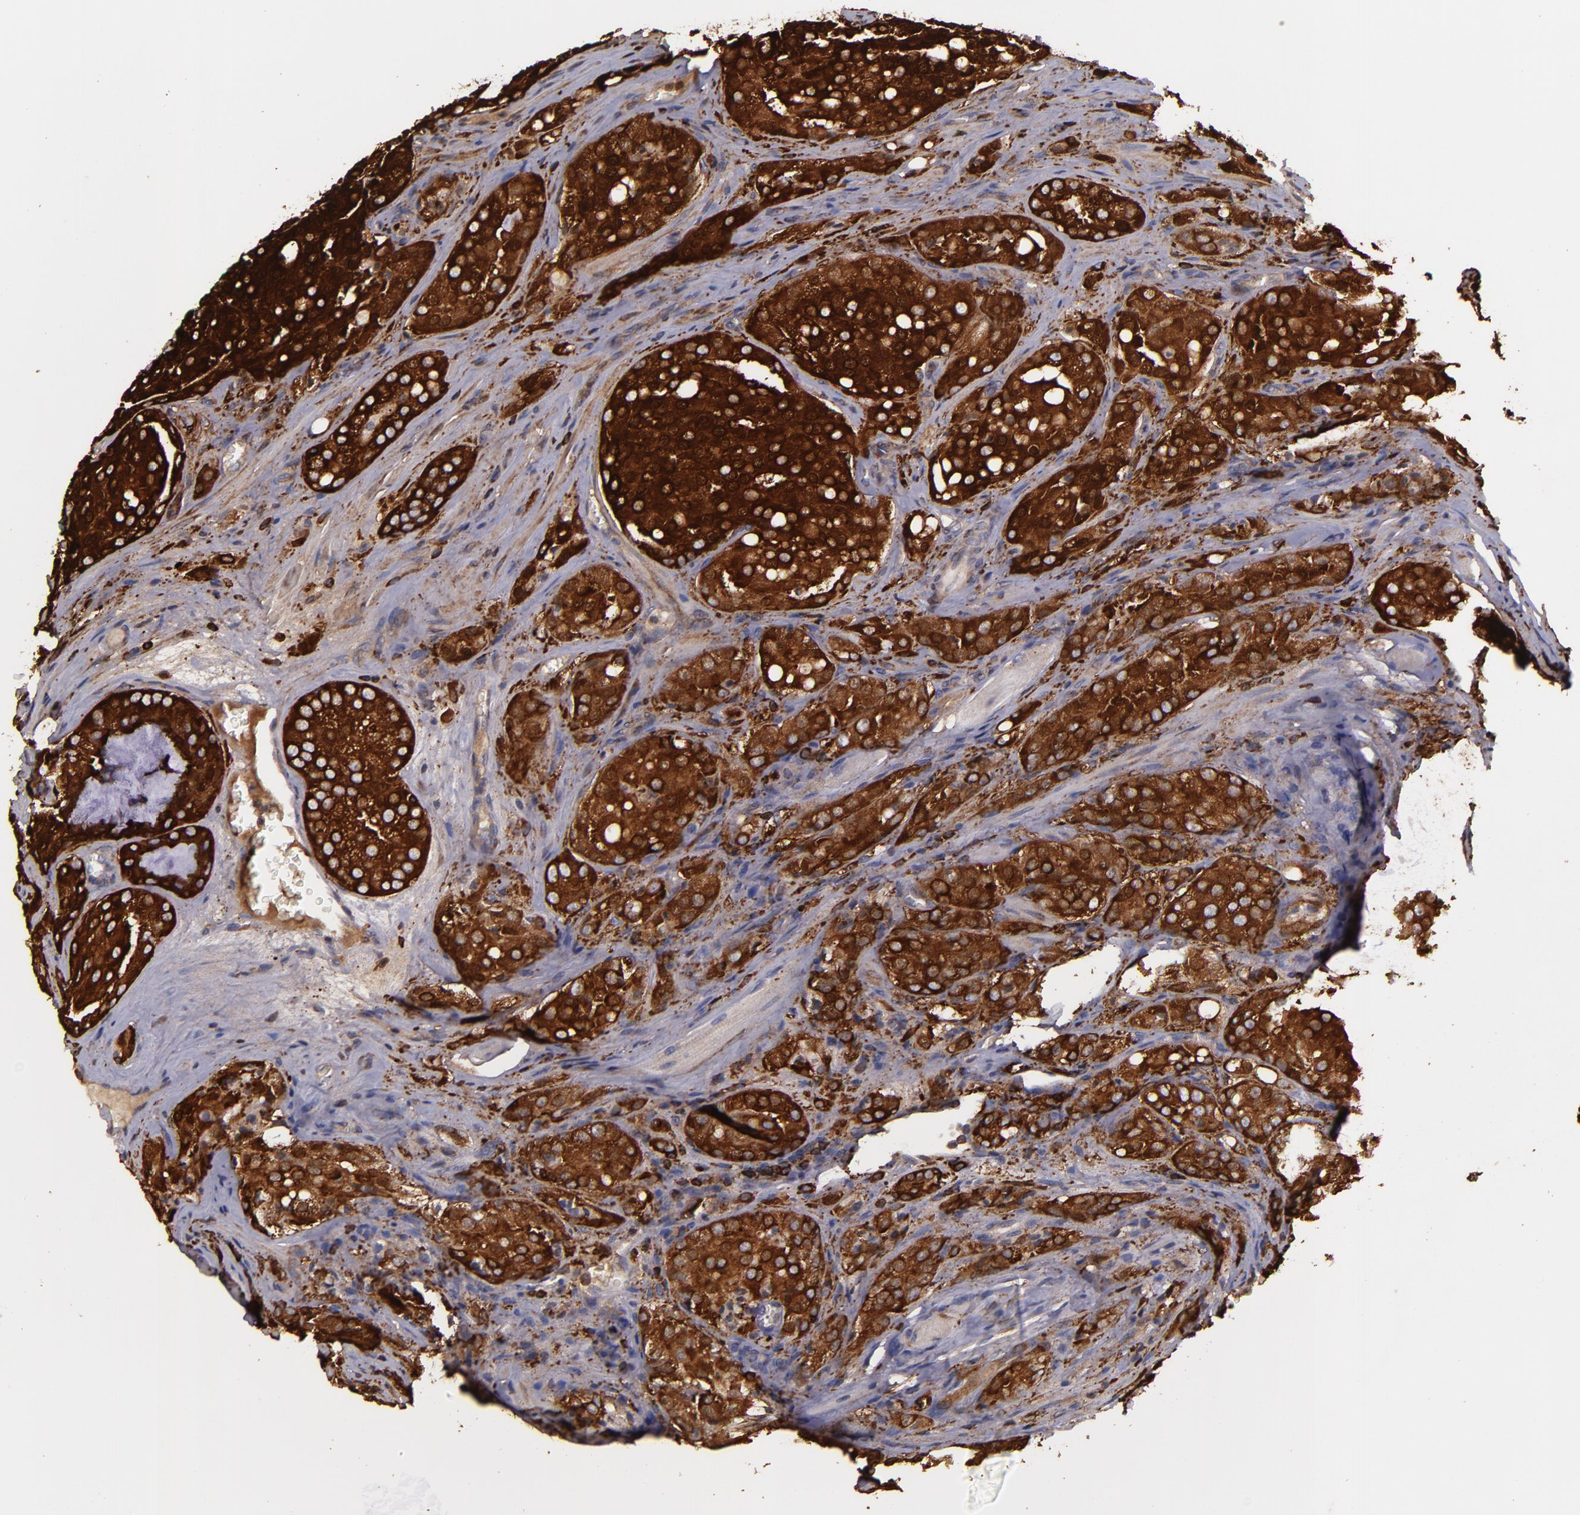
{"staining": {"intensity": "strong", "quantity": ">75%", "location": "cytoplasmic/membranous"}, "tissue": "prostate cancer", "cell_type": "Tumor cells", "image_type": "cancer", "snomed": [{"axis": "morphology", "description": "Adenocarcinoma, Medium grade"}, {"axis": "topography", "description": "Prostate"}], "caption": "The histopathology image demonstrates immunohistochemical staining of prostate cancer. There is strong cytoplasmic/membranous expression is identified in about >75% of tumor cells.", "gene": "SLC9A3R1", "patient": {"sex": "male", "age": 60}}